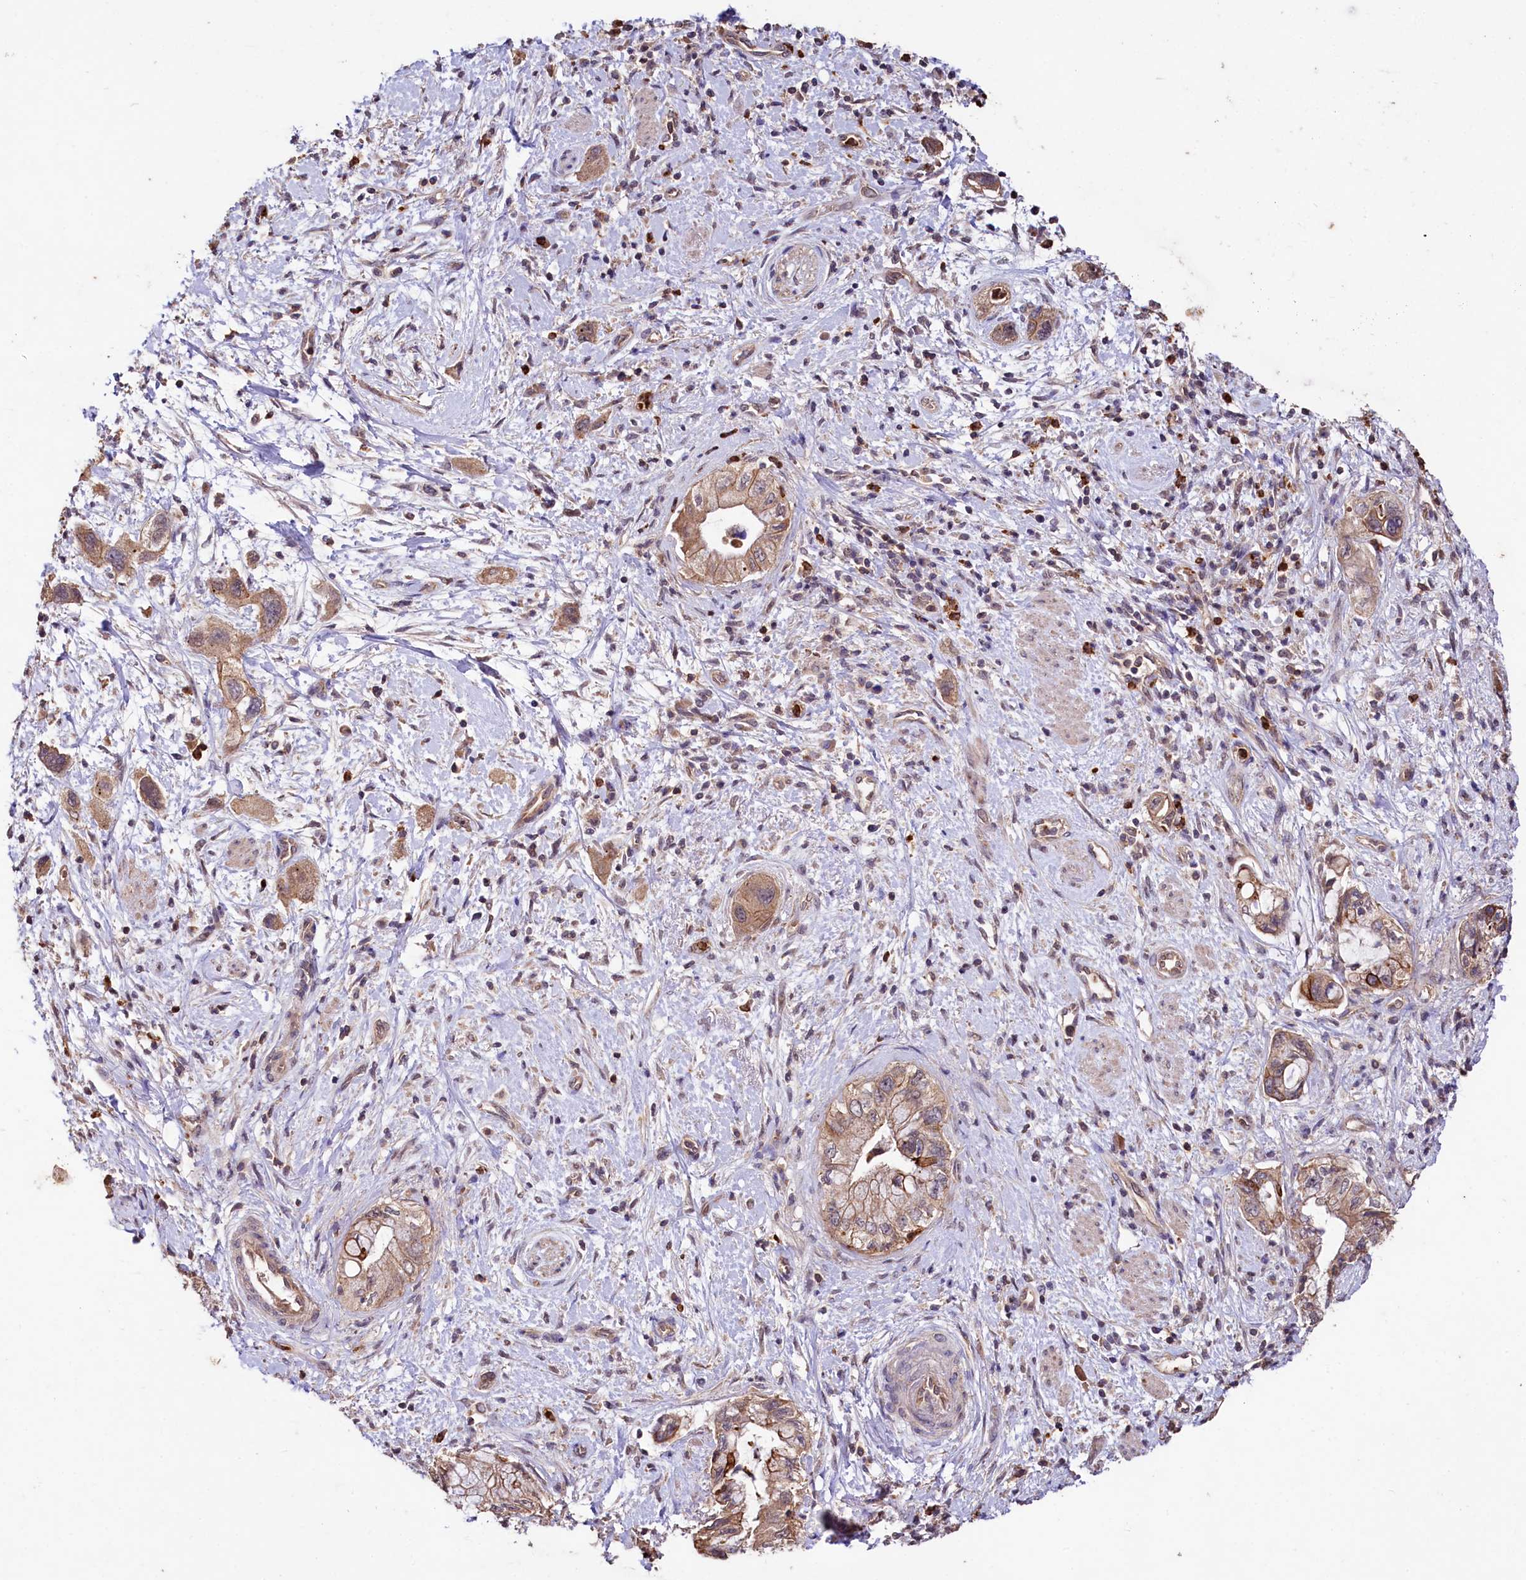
{"staining": {"intensity": "moderate", "quantity": ">75%", "location": "cytoplasmic/membranous"}, "tissue": "pancreatic cancer", "cell_type": "Tumor cells", "image_type": "cancer", "snomed": [{"axis": "morphology", "description": "Adenocarcinoma, NOS"}, {"axis": "topography", "description": "Pancreas"}], "caption": "Moderate cytoplasmic/membranous protein staining is present in about >75% of tumor cells in adenocarcinoma (pancreatic).", "gene": "KLRB1", "patient": {"sex": "female", "age": 73}}